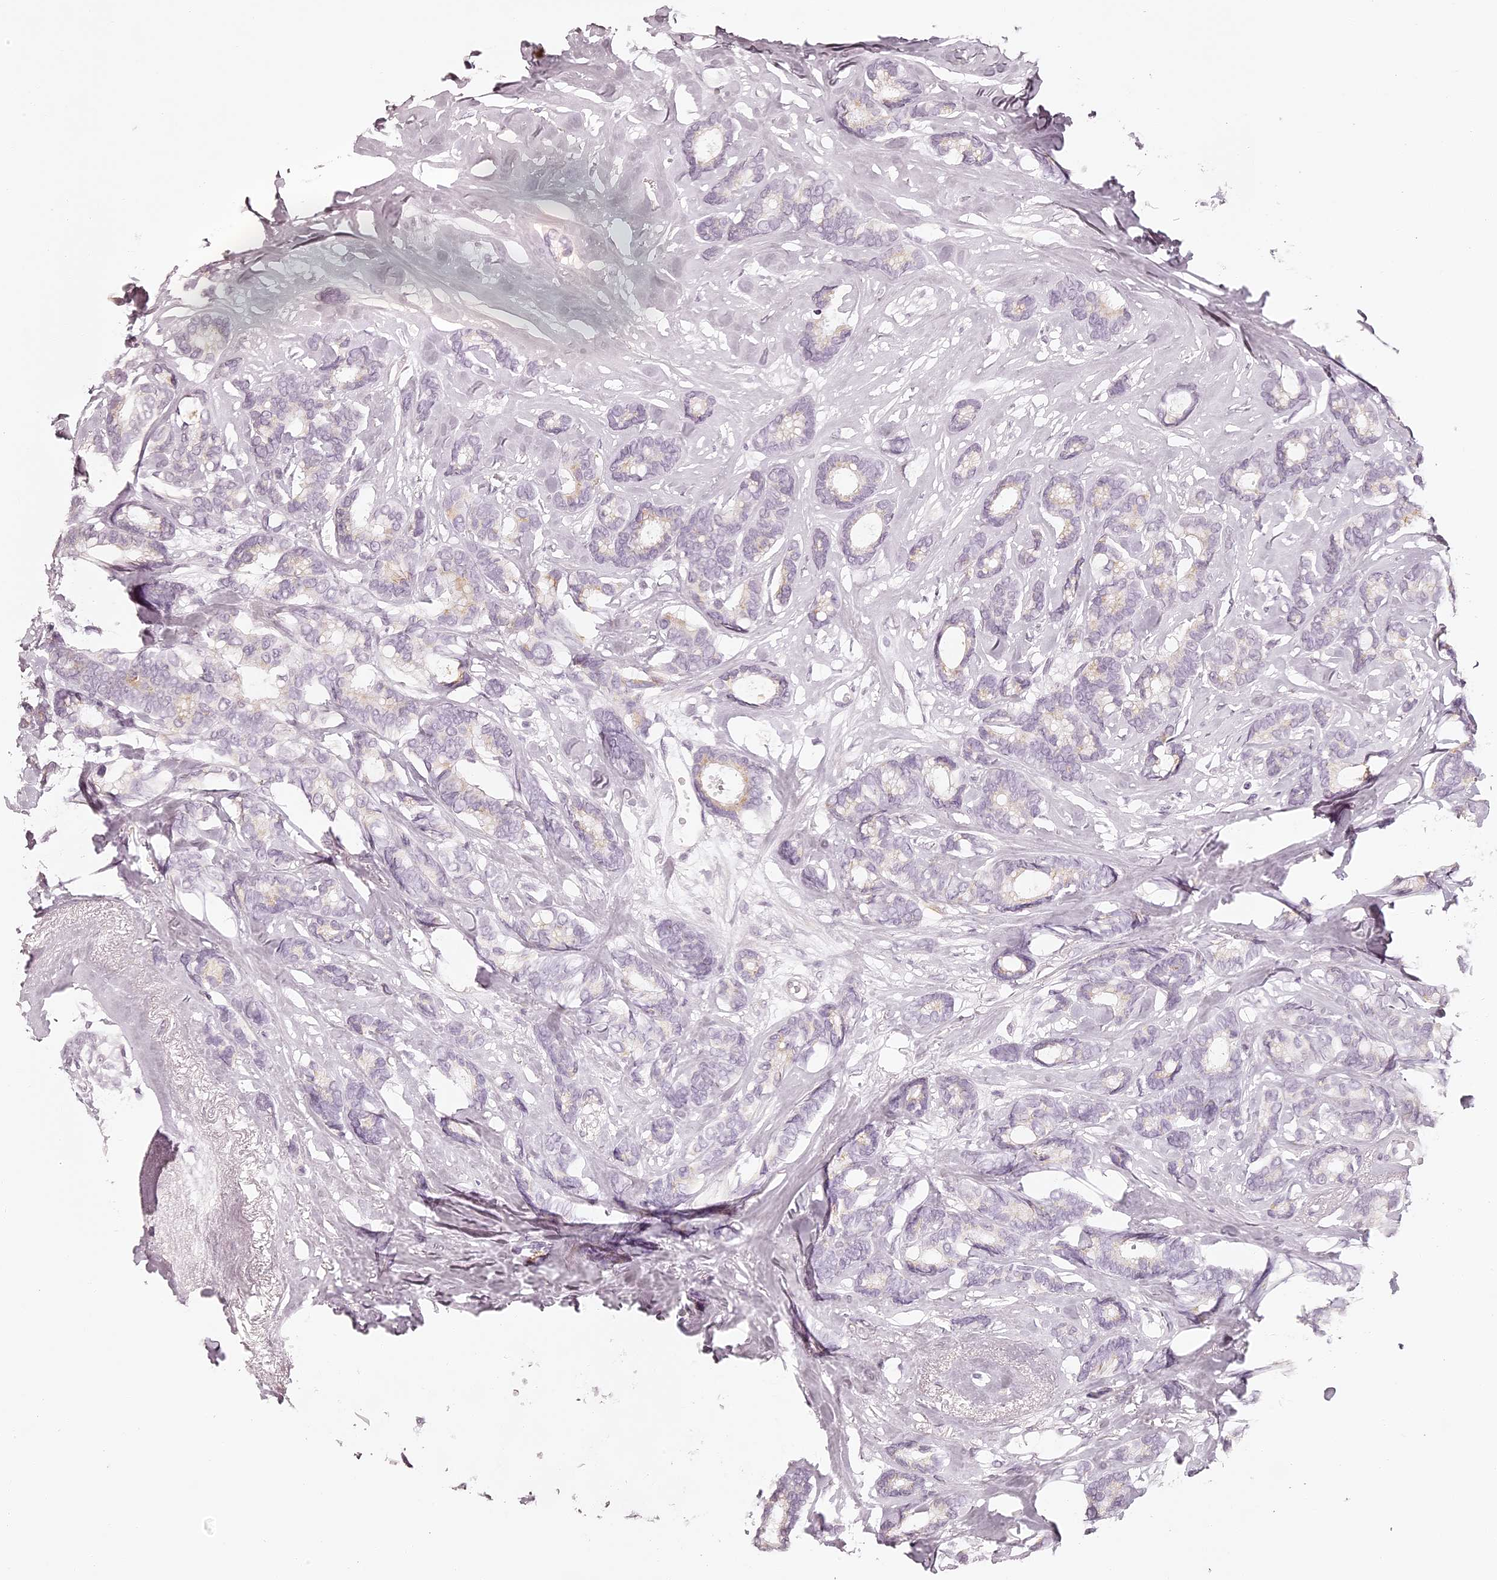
{"staining": {"intensity": "weak", "quantity": "<25%", "location": "cytoplasmic/membranous"}, "tissue": "breast cancer", "cell_type": "Tumor cells", "image_type": "cancer", "snomed": [{"axis": "morphology", "description": "Duct carcinoma"}, {"axis": "topography", "description": "Breast"}], "caption": "Infiltrating ductal carcinoma (breast) was stained to show a protein in brown. There is no significant positivity in tumor cells.", "gene": "ELAPOR1", "patient": {"sex": "female", "age": 87}}